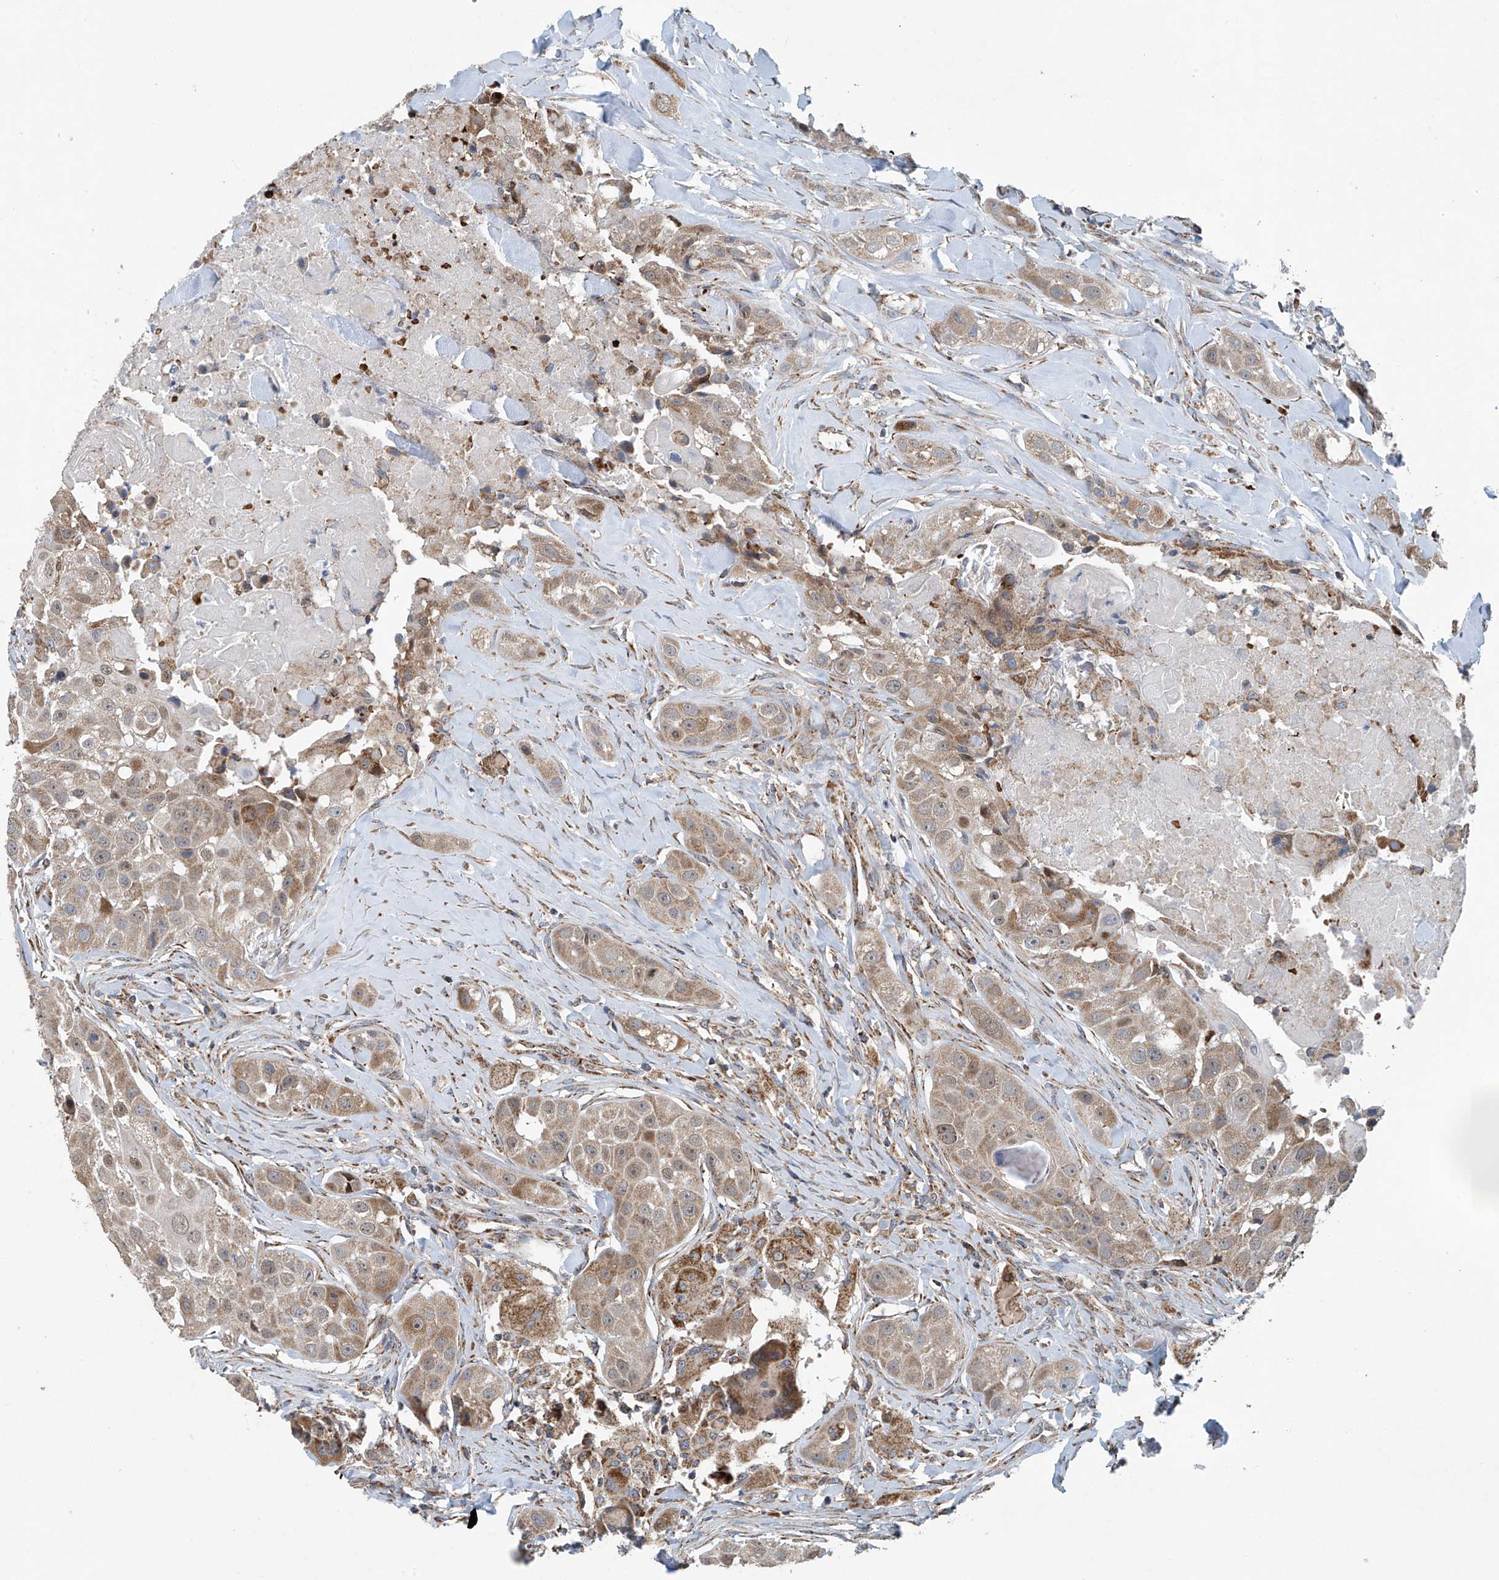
{"staining": {"intensity": "weak", "quantity": ">75%", "location": "cytoplasmic/membranous"}, "tissue": "head and neck cancer", "cell_type": "Tumor cells", "image_type": "cancer", "snomed": [{"axis": "morphology", "description": "Normal tissue, NOS"}, {"axis": "morphology", "description": "Squamous cell carcinoma, NOS"}, {"axis": "topography", "description": "Skeletal muscle"}, {"axis": "topography", "description": "Head-Neck"}], "caption": "High-power microscopy captured an IHC micrograph of head and neck squamous cell carcinoma, revealing weak cytoplasmic/membranous staining in about >75% of tumor cells.", "gene": "COMMD1", "patient": {"sex": "male", "age": 51}}